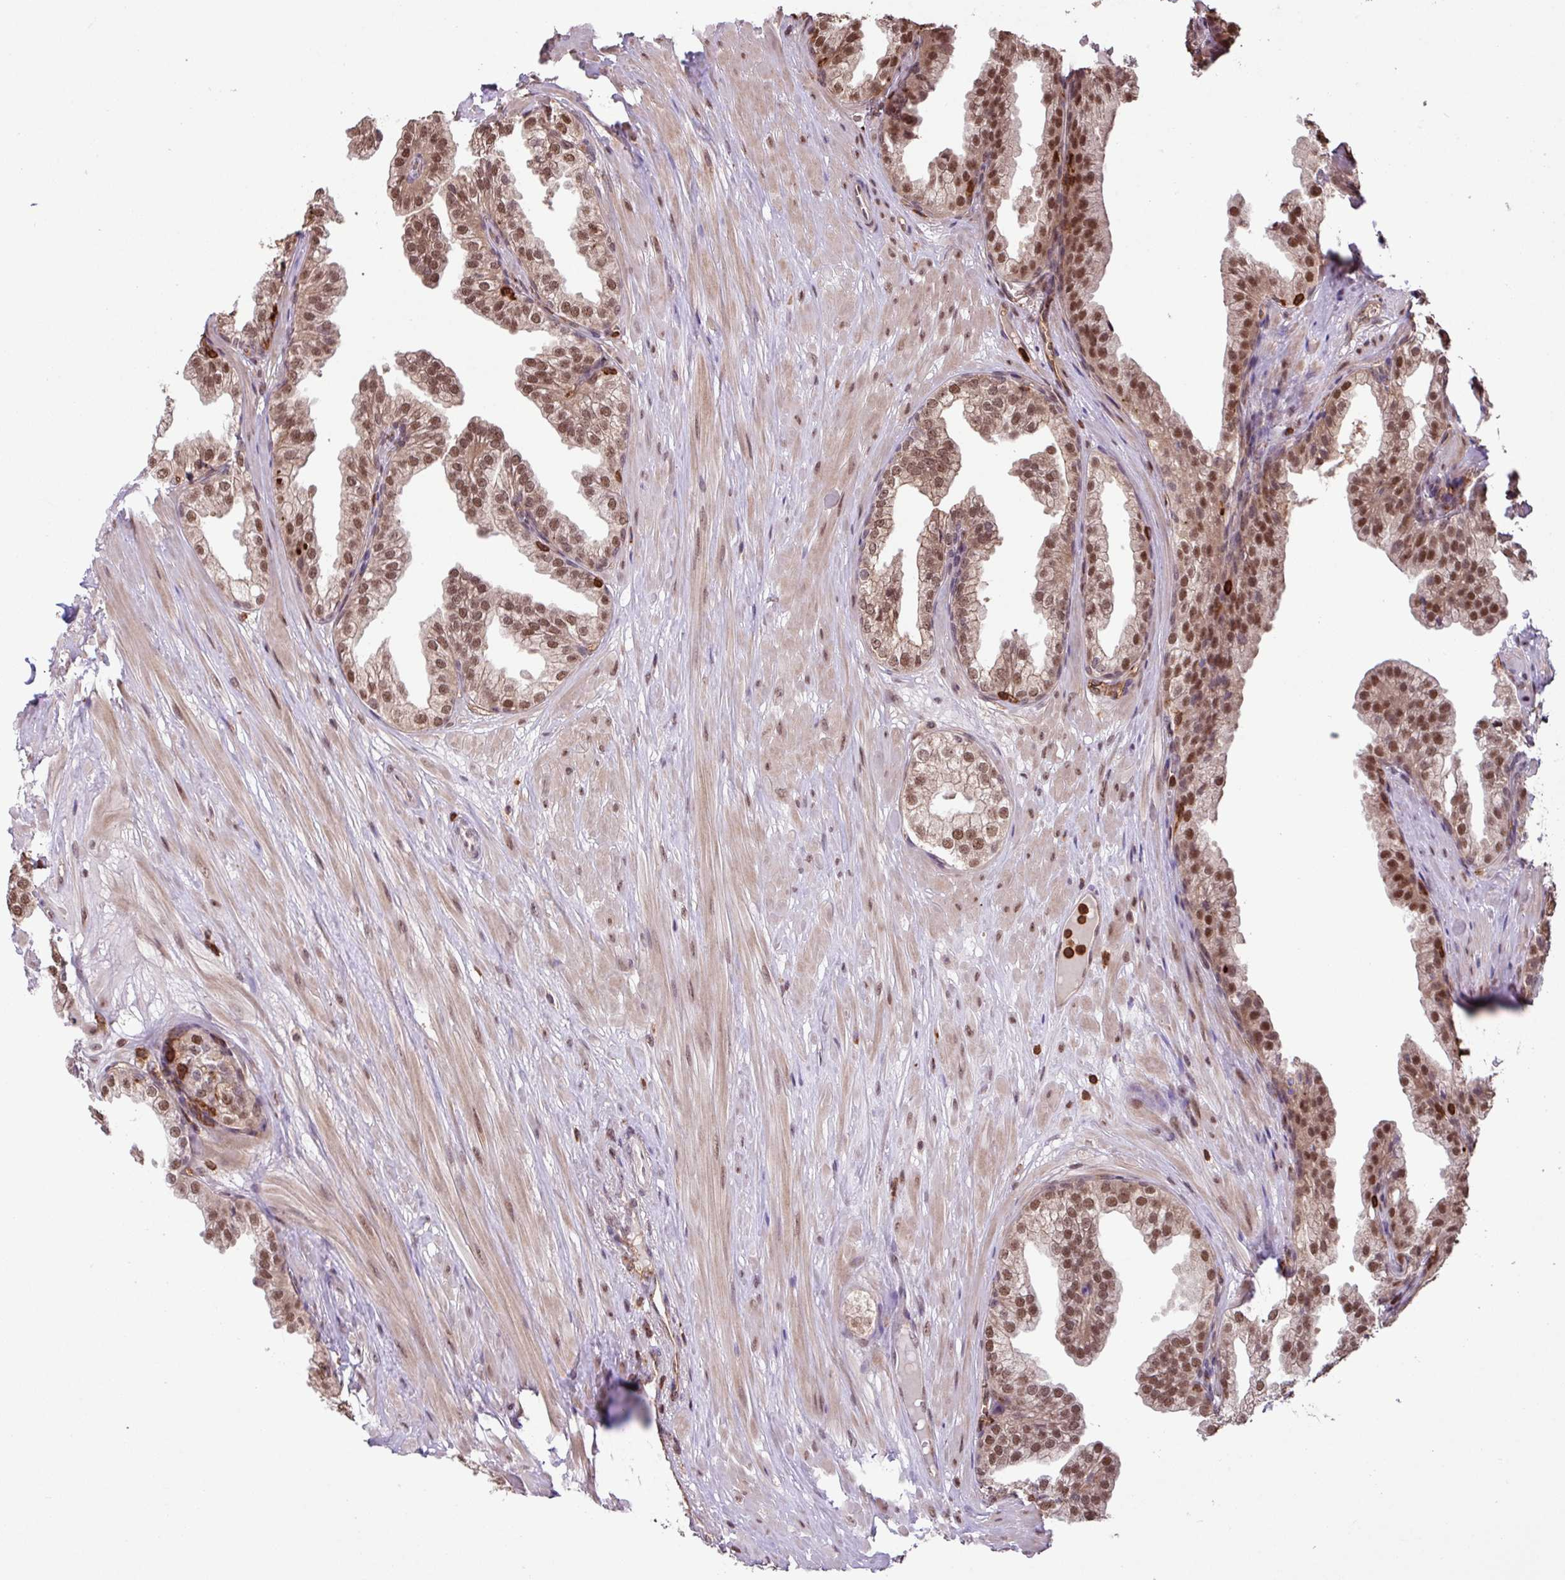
{"staining": {"intensity": "moderate", "quantity": ">75%", "location": "nuclear"}, "tissue": "prostate", "cell_type": "Glandular cells", "image_type": "normal", "snomed": [{"axis": "morphology", "description": "Normal tissue, NOS"}, {"axis": "topography", "description": "Prostate"}, {"axis": "topography", "description": "Peripheral nerve tissue"}], "caption": "Human prostate stained with a protein marker reveals moderate staining in glandular cells.", "gene": "GON7", "patient": {"sex": "male", "age": 55}}